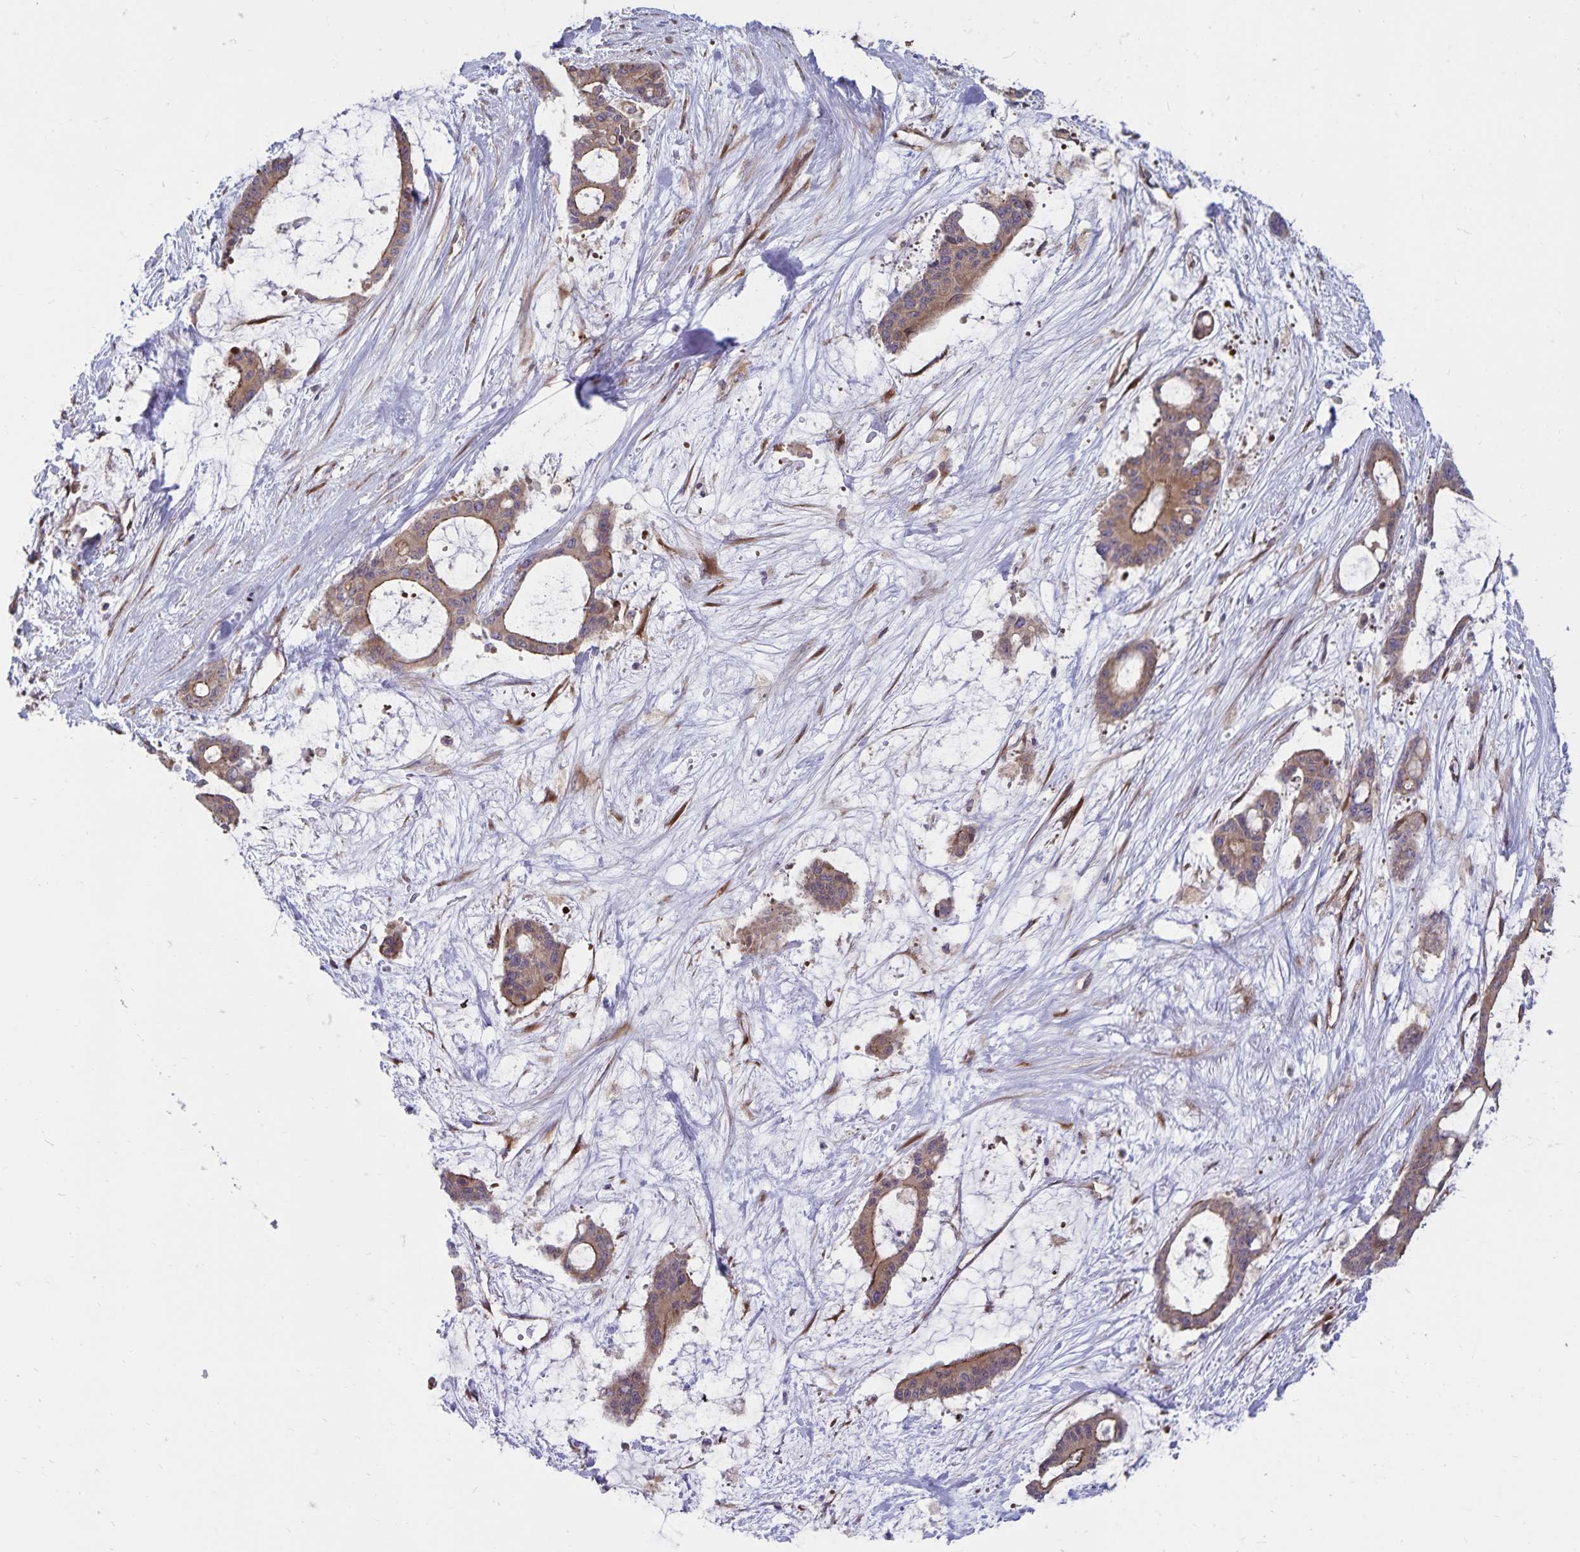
{"staining": {"intensity": "moderate", "quantity": ">75%", "location": "cytoplasmic/membranous"}, "tissue": "liver cancer", "cell_type": "Tumor cells", "image_type": "cancer", "snomed": [{"axis": "morphology", "description": "Normal tissue, NOS"}, {"axis": "morphology", "description": "Cholangiocarcinoma"}, {"axis": "topography", "description": "Liver"}, {"axis": "topography", "description": "Peripheral nerve tissue"}], "caption": "Liver cancer (cholangiocarcinoma) was stained to show a protein in brown. There is medium levels of moderate cytoplasmic/membranous expression in about >75% of tumor cells.", "gene": "SEC62", "patient": {"sex": "female", "age": 73}}